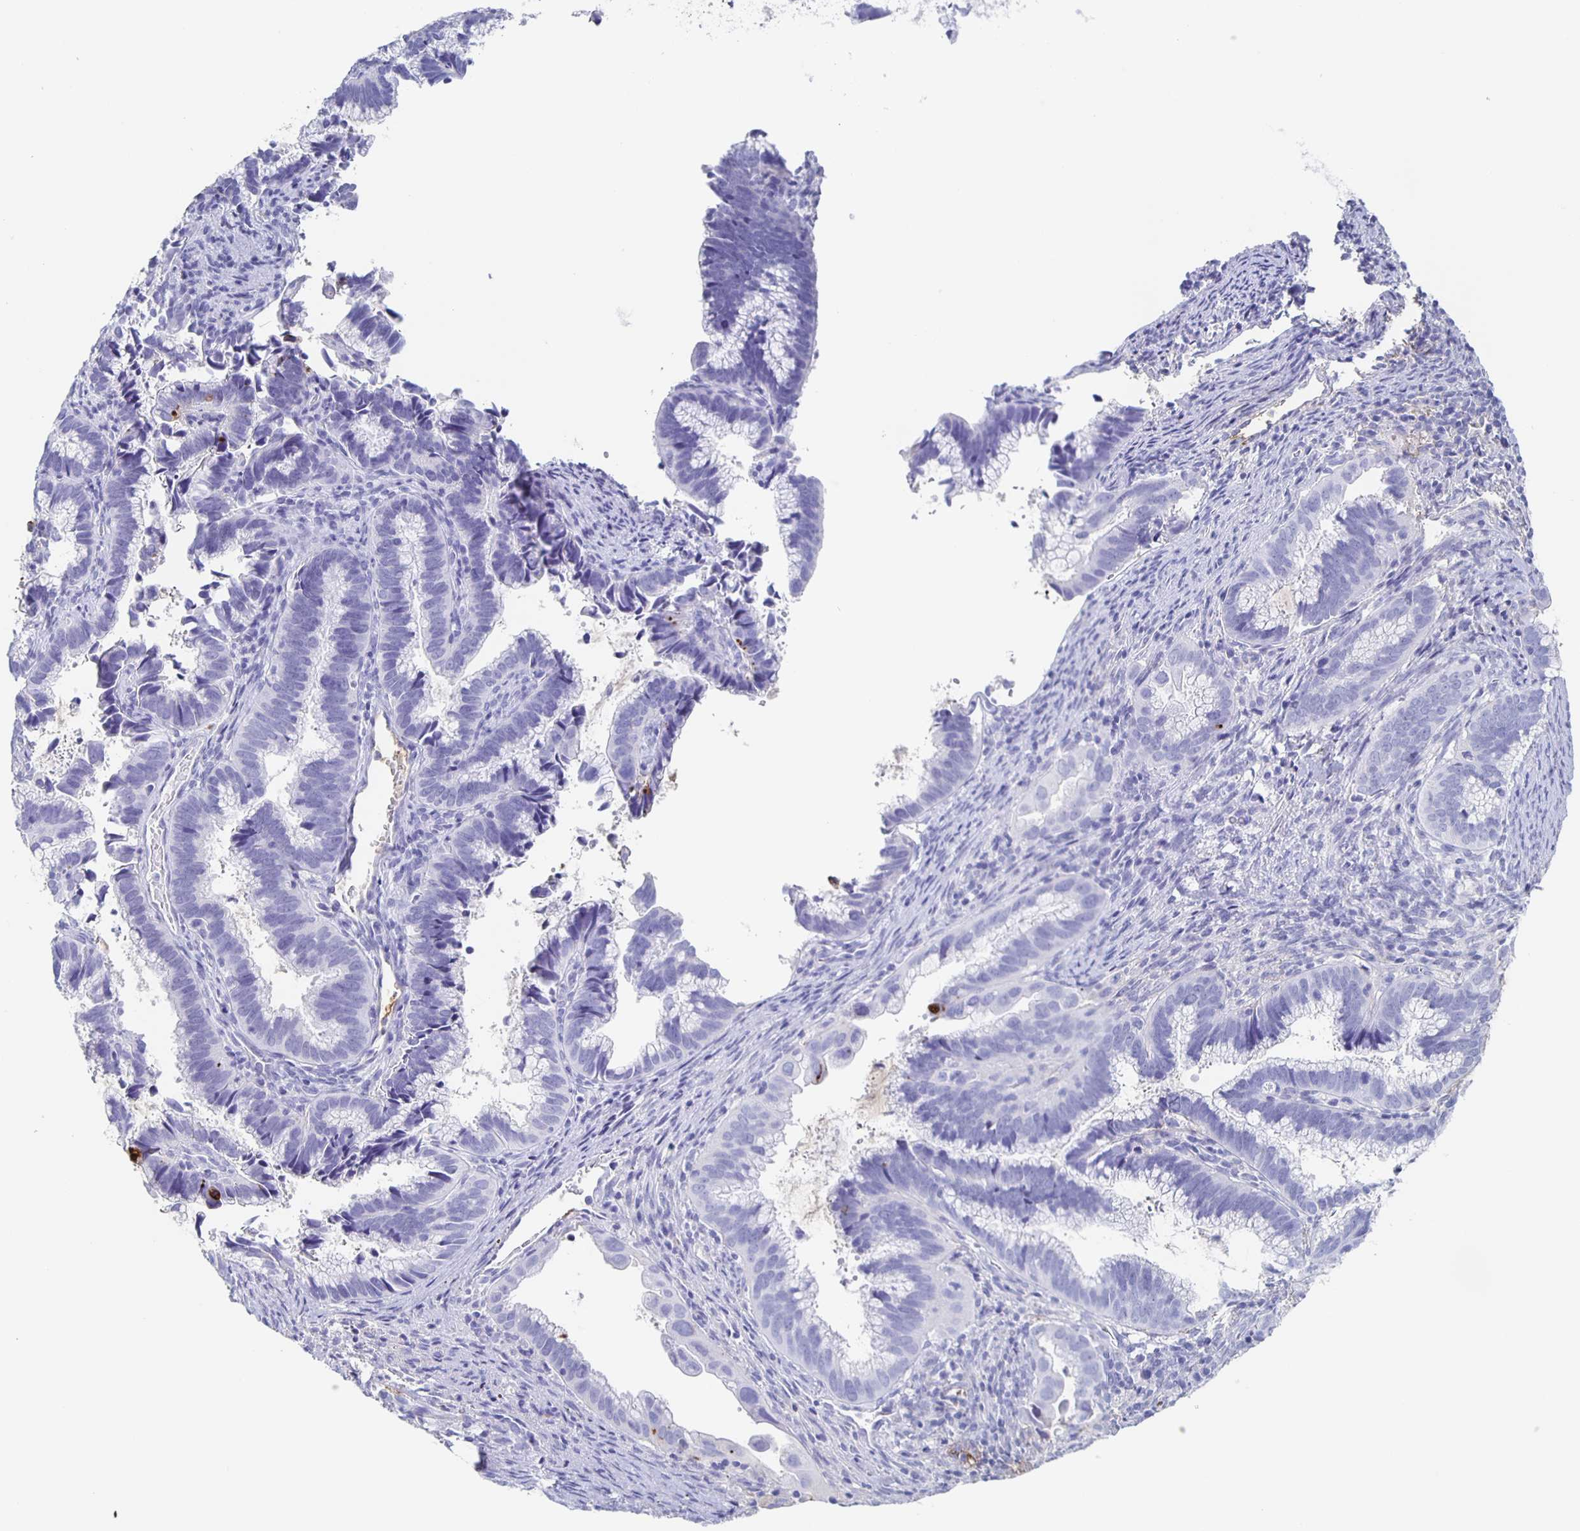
{"staining": {"intensity": "negative", "quantity": "none", "location": "none"}, "tissue": "cervical cancer", "cell_type": "Tumor cells", "image_type": "cancer", "snomed": [{"axis": "morphology", "description": "Adenocarcinoma, NOS"}, {"axis": "topography", "description": "Cervix"}], "caption": "An image of cervical cancer (adenocarcinoma) stained for a protein reveals no brown staining in tumor cells.", "gene": "FGA", "patient": {"sex": "female", "age": 61}}